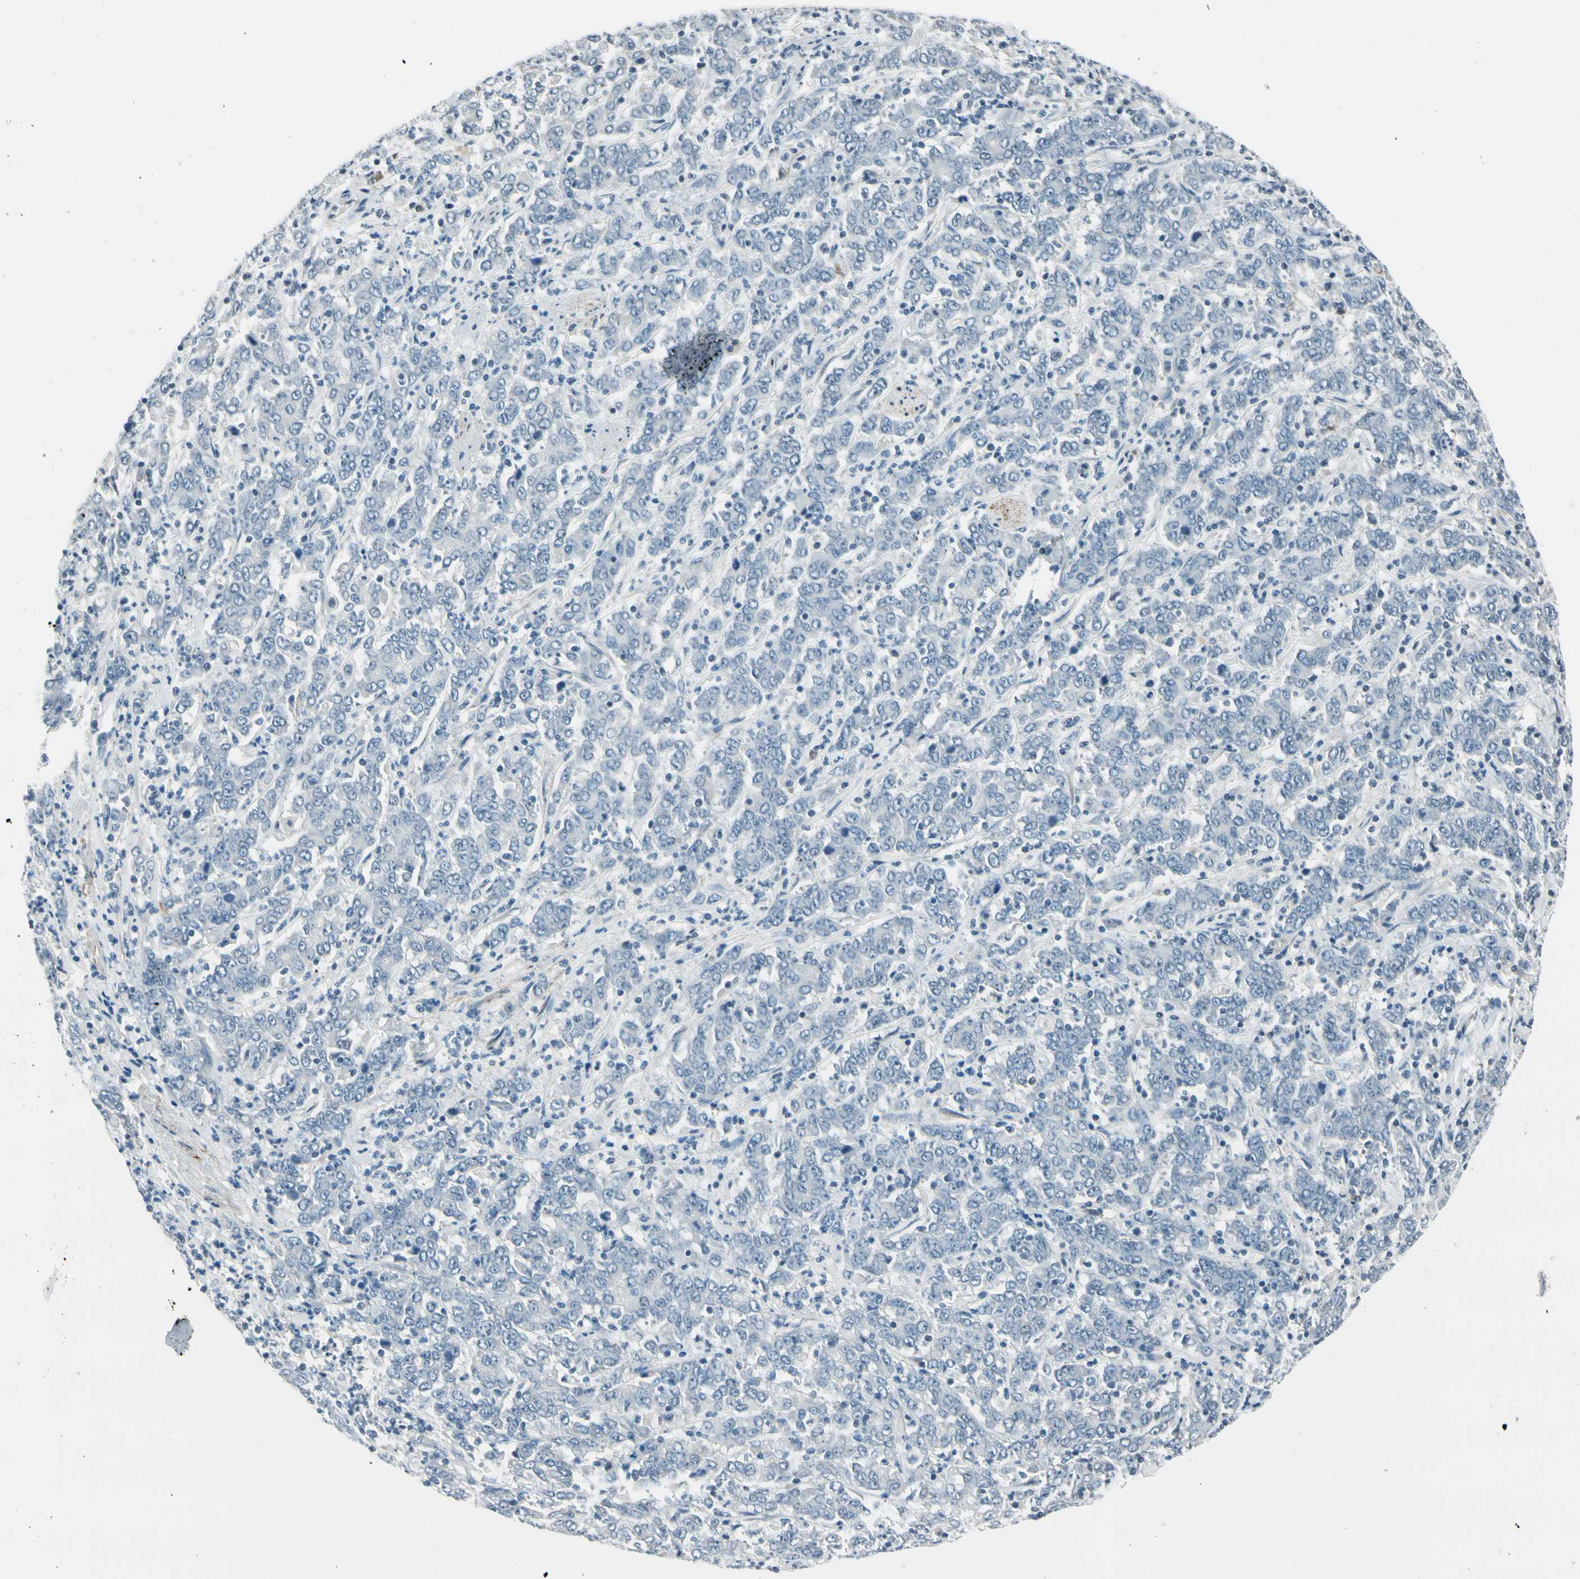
{"staining": {"intensity": "negative", "quantity": "none", "location": "none"}, "tissue": "stomach cancer", "cell_type": "Tumor cells", "image_type": "cancer", "snomed": [{"axis": "morphology", "description": "Adenocarcinoma, NOS"}, {"axis": "topography", "description": "Stomach, lower"}], "caption": "Immunohistochemistry (IHC) histopathology image of adenocarcinoma (stomach) stained for a protein (brown), which reveals no expression in tumor cells.", "gene": "PDPN", "patient": {"sex": "female", "age": 71}}